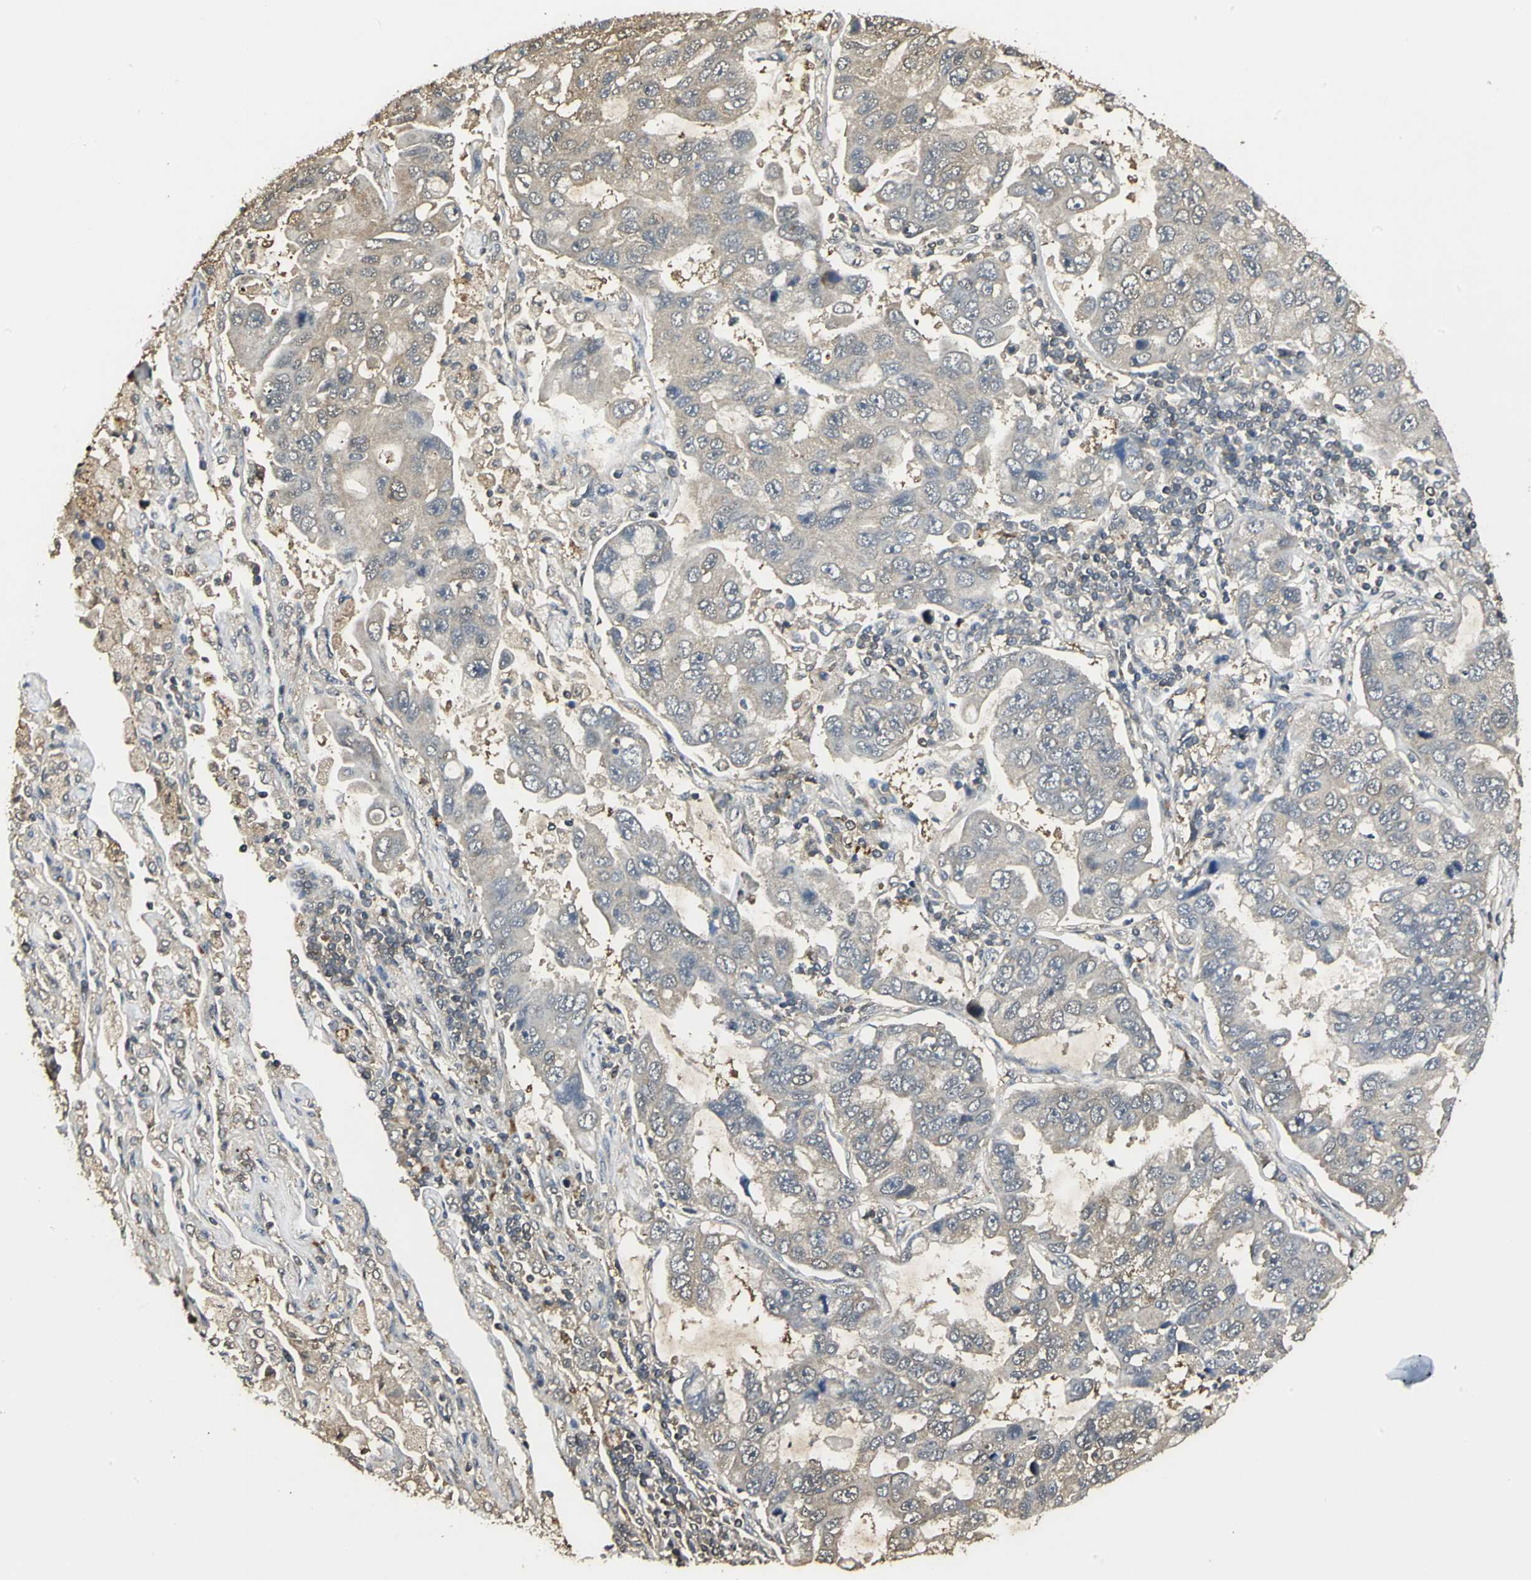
{"staining": {"intensity": "weak", "quantity": ">75%", "location": "cytoplasmic/membranous"}, "tissue": "lung cancer", "cell_type": "Tumor cells", "image_type": "cancer", "snomed": [{"axis": "morphology", "description": "Adenocarcinoma, NOS"}, {"axis": "topography", "description": "Lung"}], "caption": "Brown immunohistochemical staining in human lung cancer (adenocarcinoma) demonstrates weak cytoplasmic/membranous staining in approximately >75% of tumor cells. (DAB = brown stain, brightfield microscopy at high magnification).", "gene": "PARK7", "patient": {"sex": "male", "age": 64}}